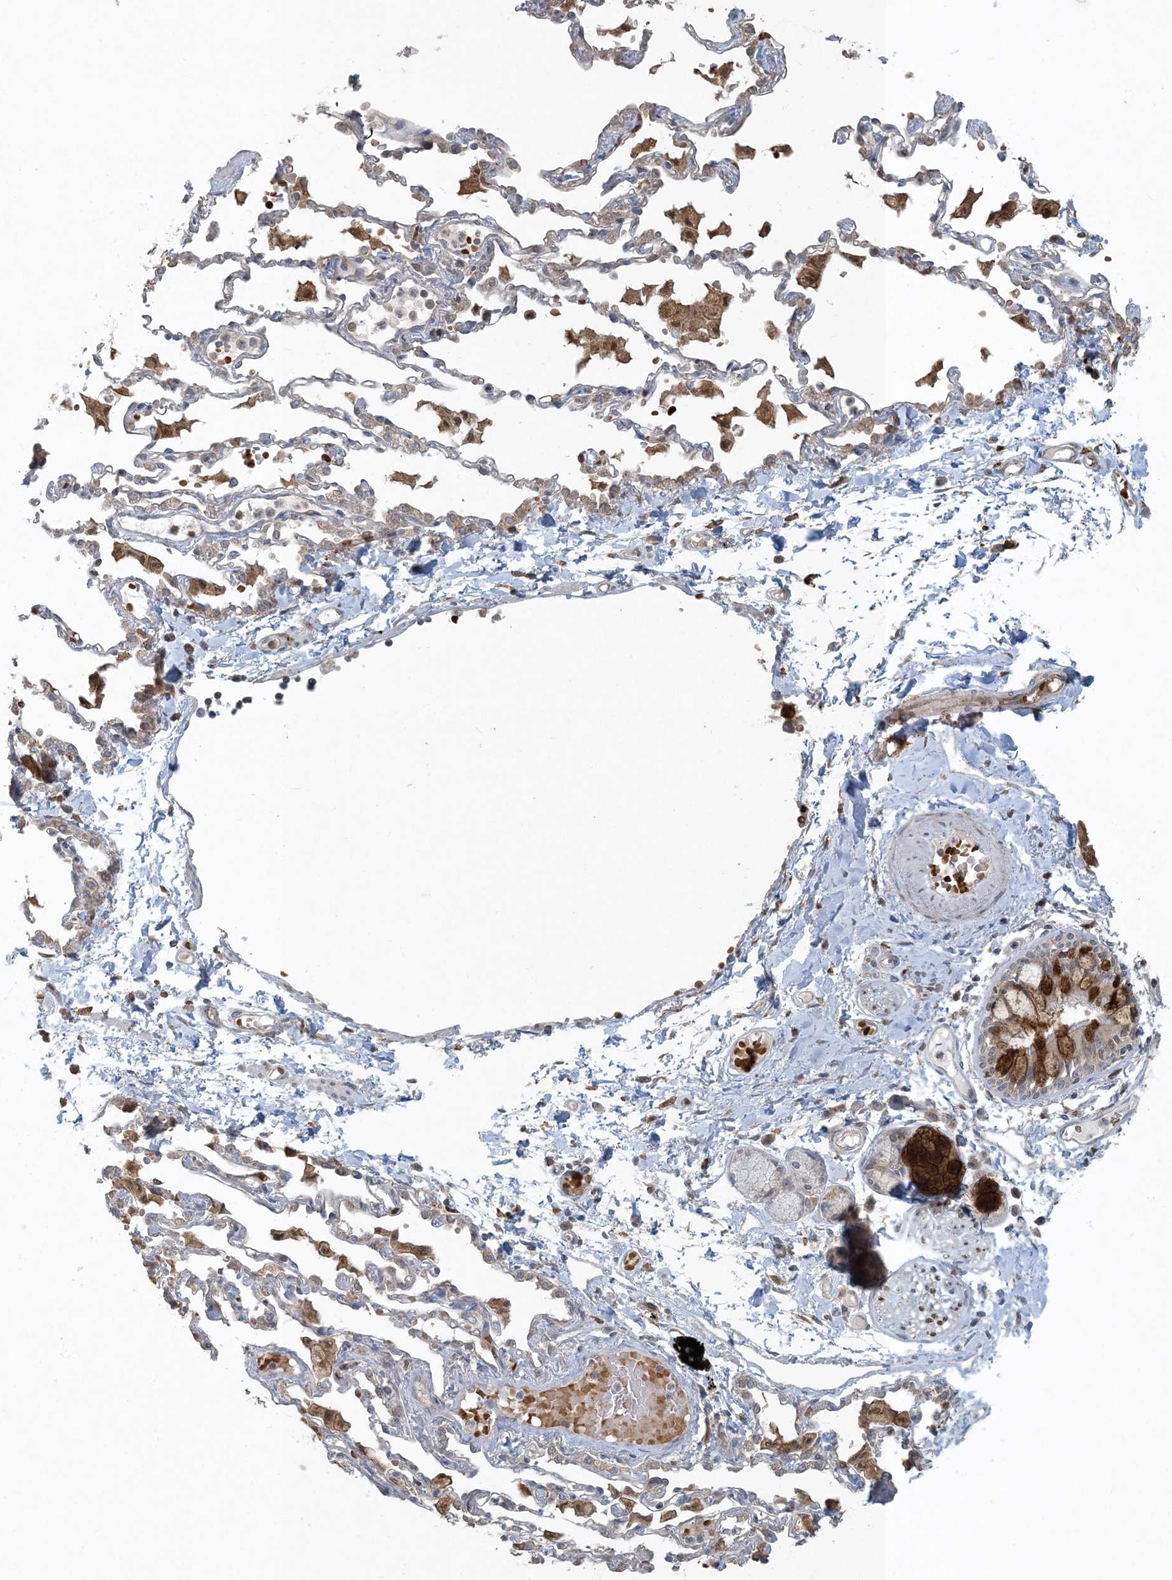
{"staining": {"intensity": "negative", "quantity": "none", "location": "none"}, "tissue": "adipose tissue", "cell_type": "Adipocytes", "image_type": "normal", "snomed": [{"axis": "morphology", "description": "Normal tissue, NOS"}, {"axis": "topography", "description": "Cartilage tissue"}, {"axis": "topography", "description": "Bronchus"}, {"axis": "topography", "description": "Lung"}, {"axis": "topography", "description": "Peripheral nerve tissue"}], "caption": "Immunohistochemistry of normal human adipose tissue demonstrates no expression in adipocytes.", "gene": "CTDNEP1", "patient": {"sex": "female", "age": 49}}